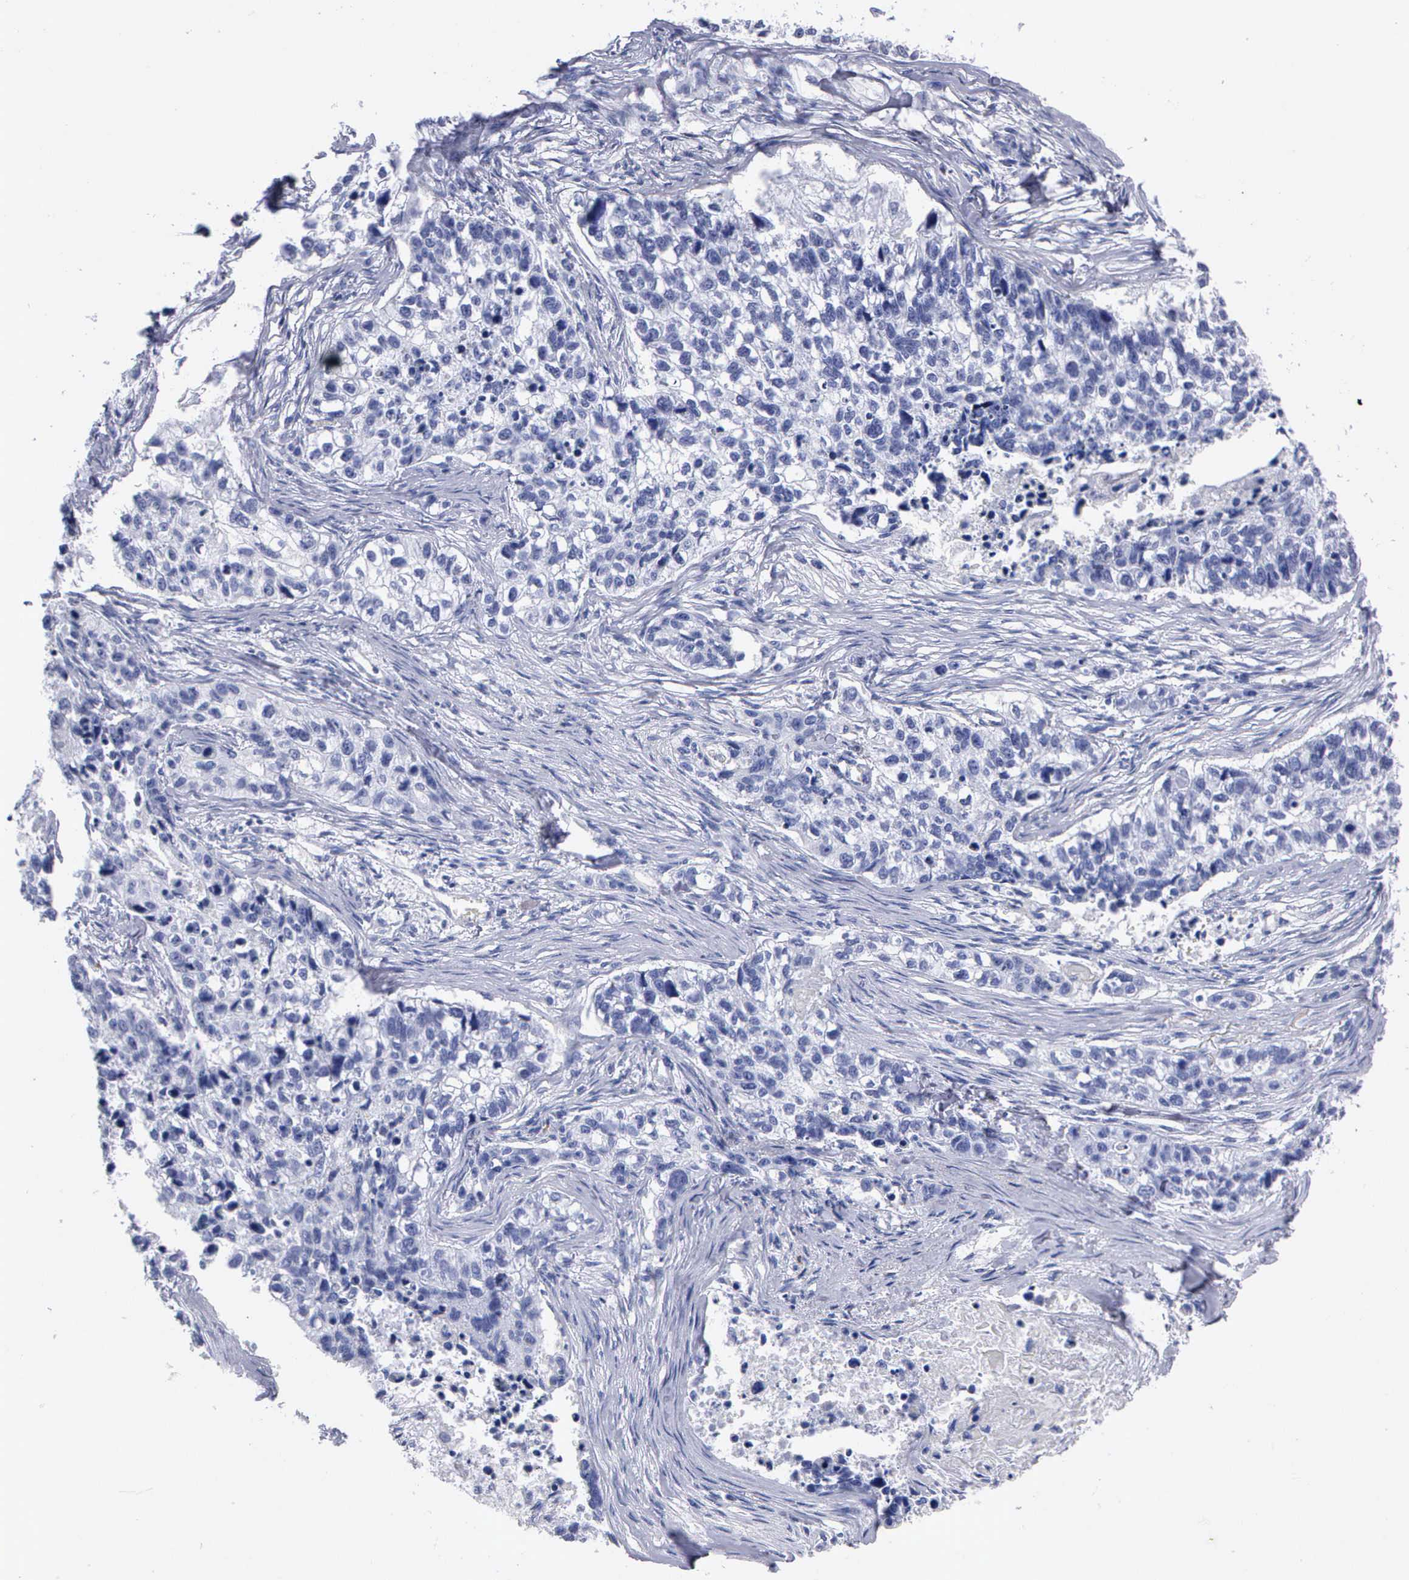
{"staining": {"intensity": "negative", "quantity": "none", "location": "none"}, "tissue": "lung cancer", "cell_type": "Tumor cells", "image_type": "cancer", "snomed": [{"axis": "morphology", "description": "Squamous cell carcinoma, NOS"}, {"axis": "topography", "description": "Lymph node"}, {"axis": "topography", "description": "Lung"}], "caption": "DAB immunohistochemical staining of lung squamous cell carcinoma exhibits no significant staining in tumor cells.", "gene": "CTSG", "patient": {"sex": "male", "age": 74}}